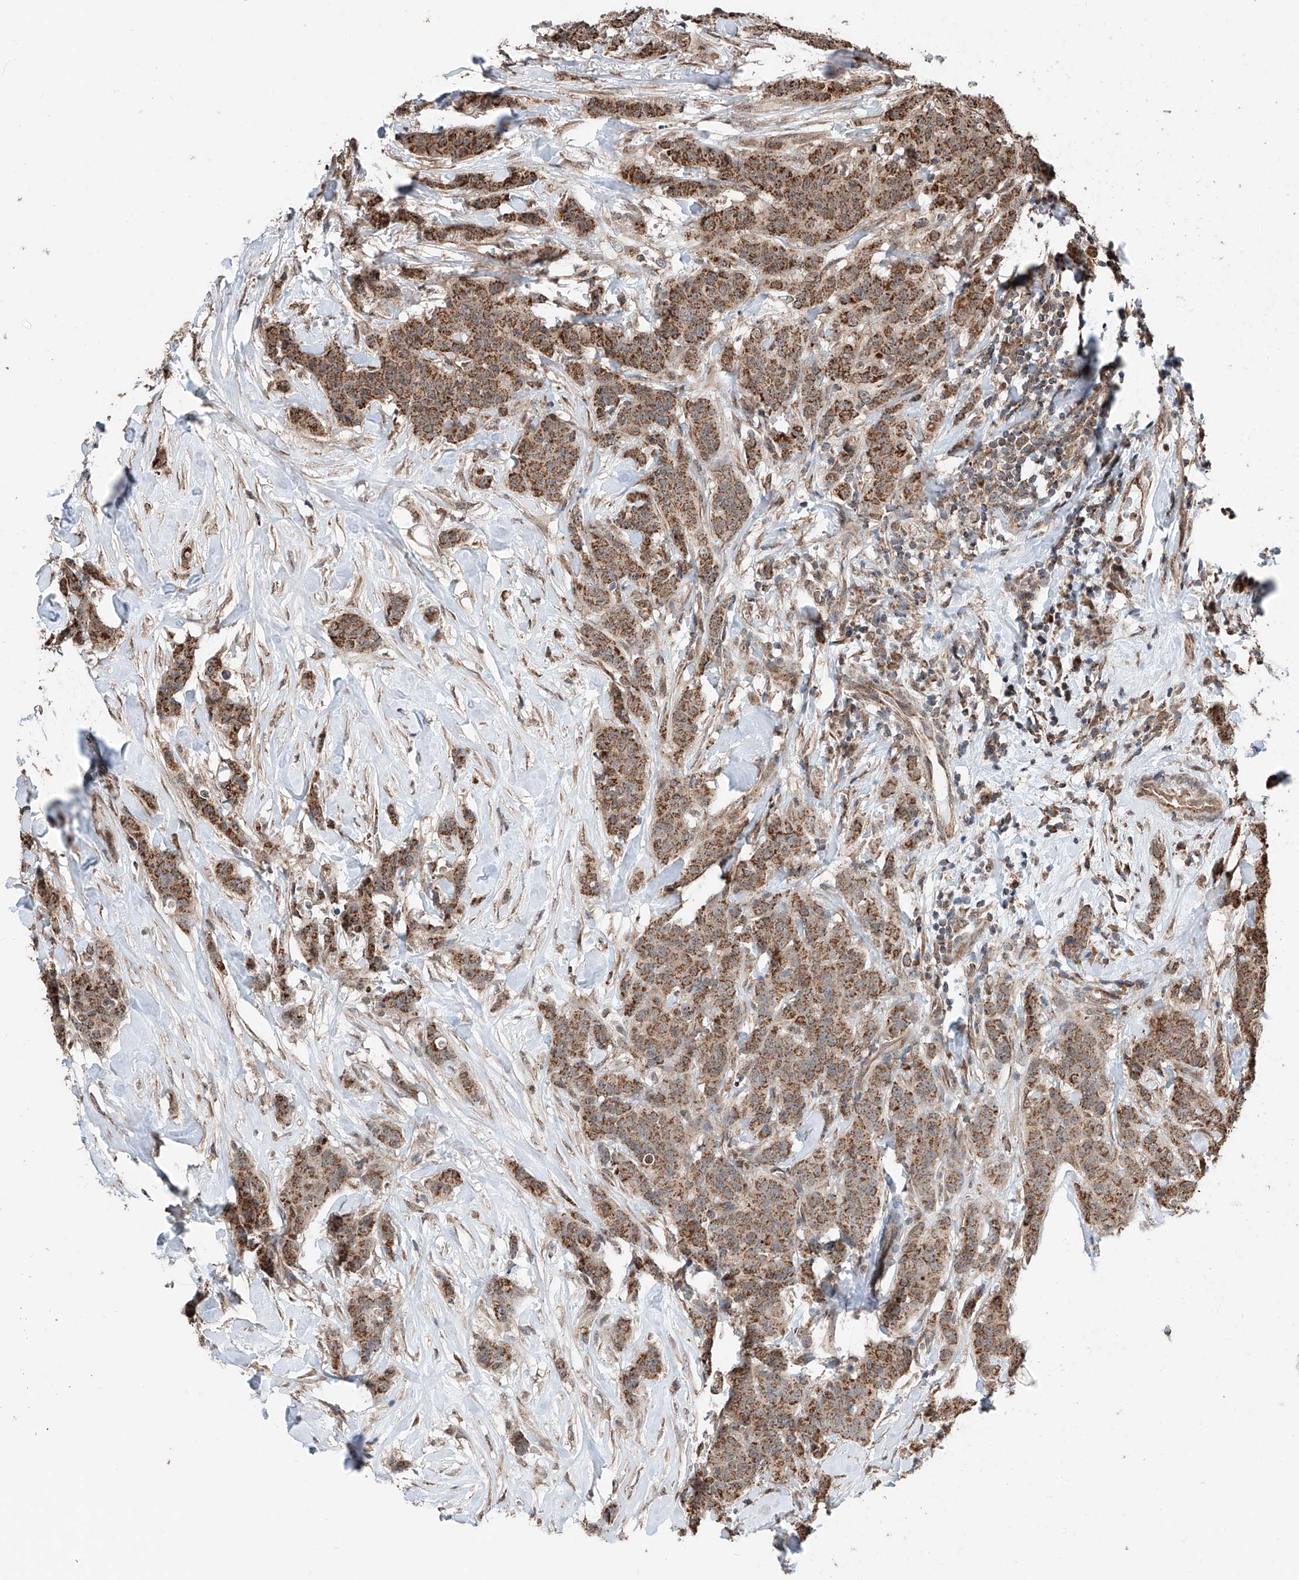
{"staining": {"intensity": "moderate", "quantity": ">75%", "location": "cytoplasmic/membranous"}, "tissue": "breast cancer", "cell_type": "Tumor cells", "image_type": "cancer", "snomed": [{"axis": "morphology", "description": "Duct carcinoma"}, {"axis": "topography", "description": "Breast"}], "caption": "Breast cancer (invasive ductal carcinoma) stained with a protein marker reveals moderate staining in tumor cells.", "gene": "ZNF445", "patient": {"sex": "female", "age": 40}}